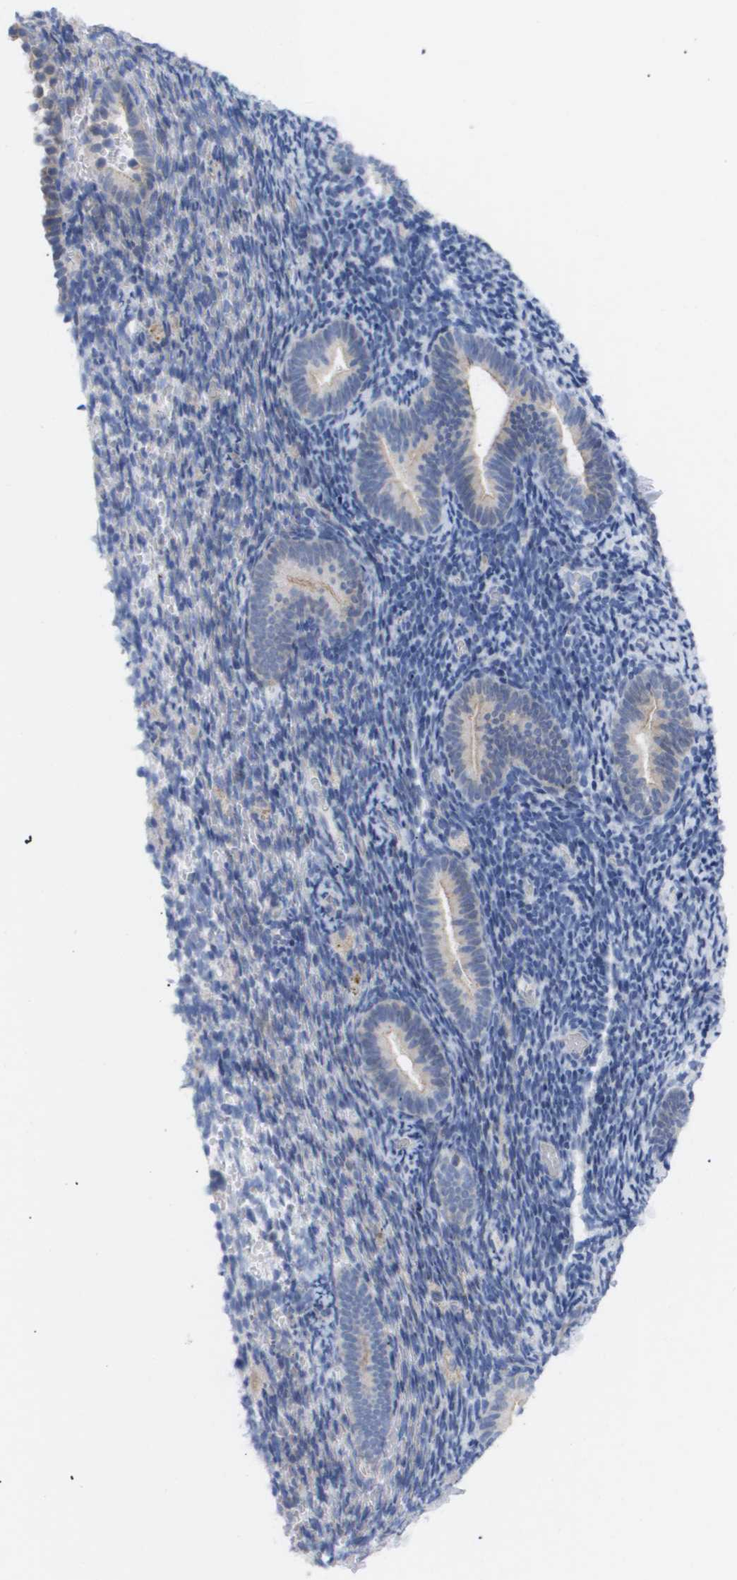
{"staining": {"intensity": "negative", "quantity": "none", "location": "none"}, "tissue": "endometrium", "cell_type": "Cells in endometrial stroma", "image_type": "normal", "snomed": [{"axis": "morphology", "description": "Normal tissue, NOS"}, {"axis": "topography", "description": "Endometrium"}], "caption": "Immunohistochemistry of benign human endometrium reveals no expression in cells in endometrial stroma. (DAB immunohistochemistry visualized using brightfield microscopy, high magnification).", "gene": "CAV3", "patient": {"sex": "female", "age": 51}}